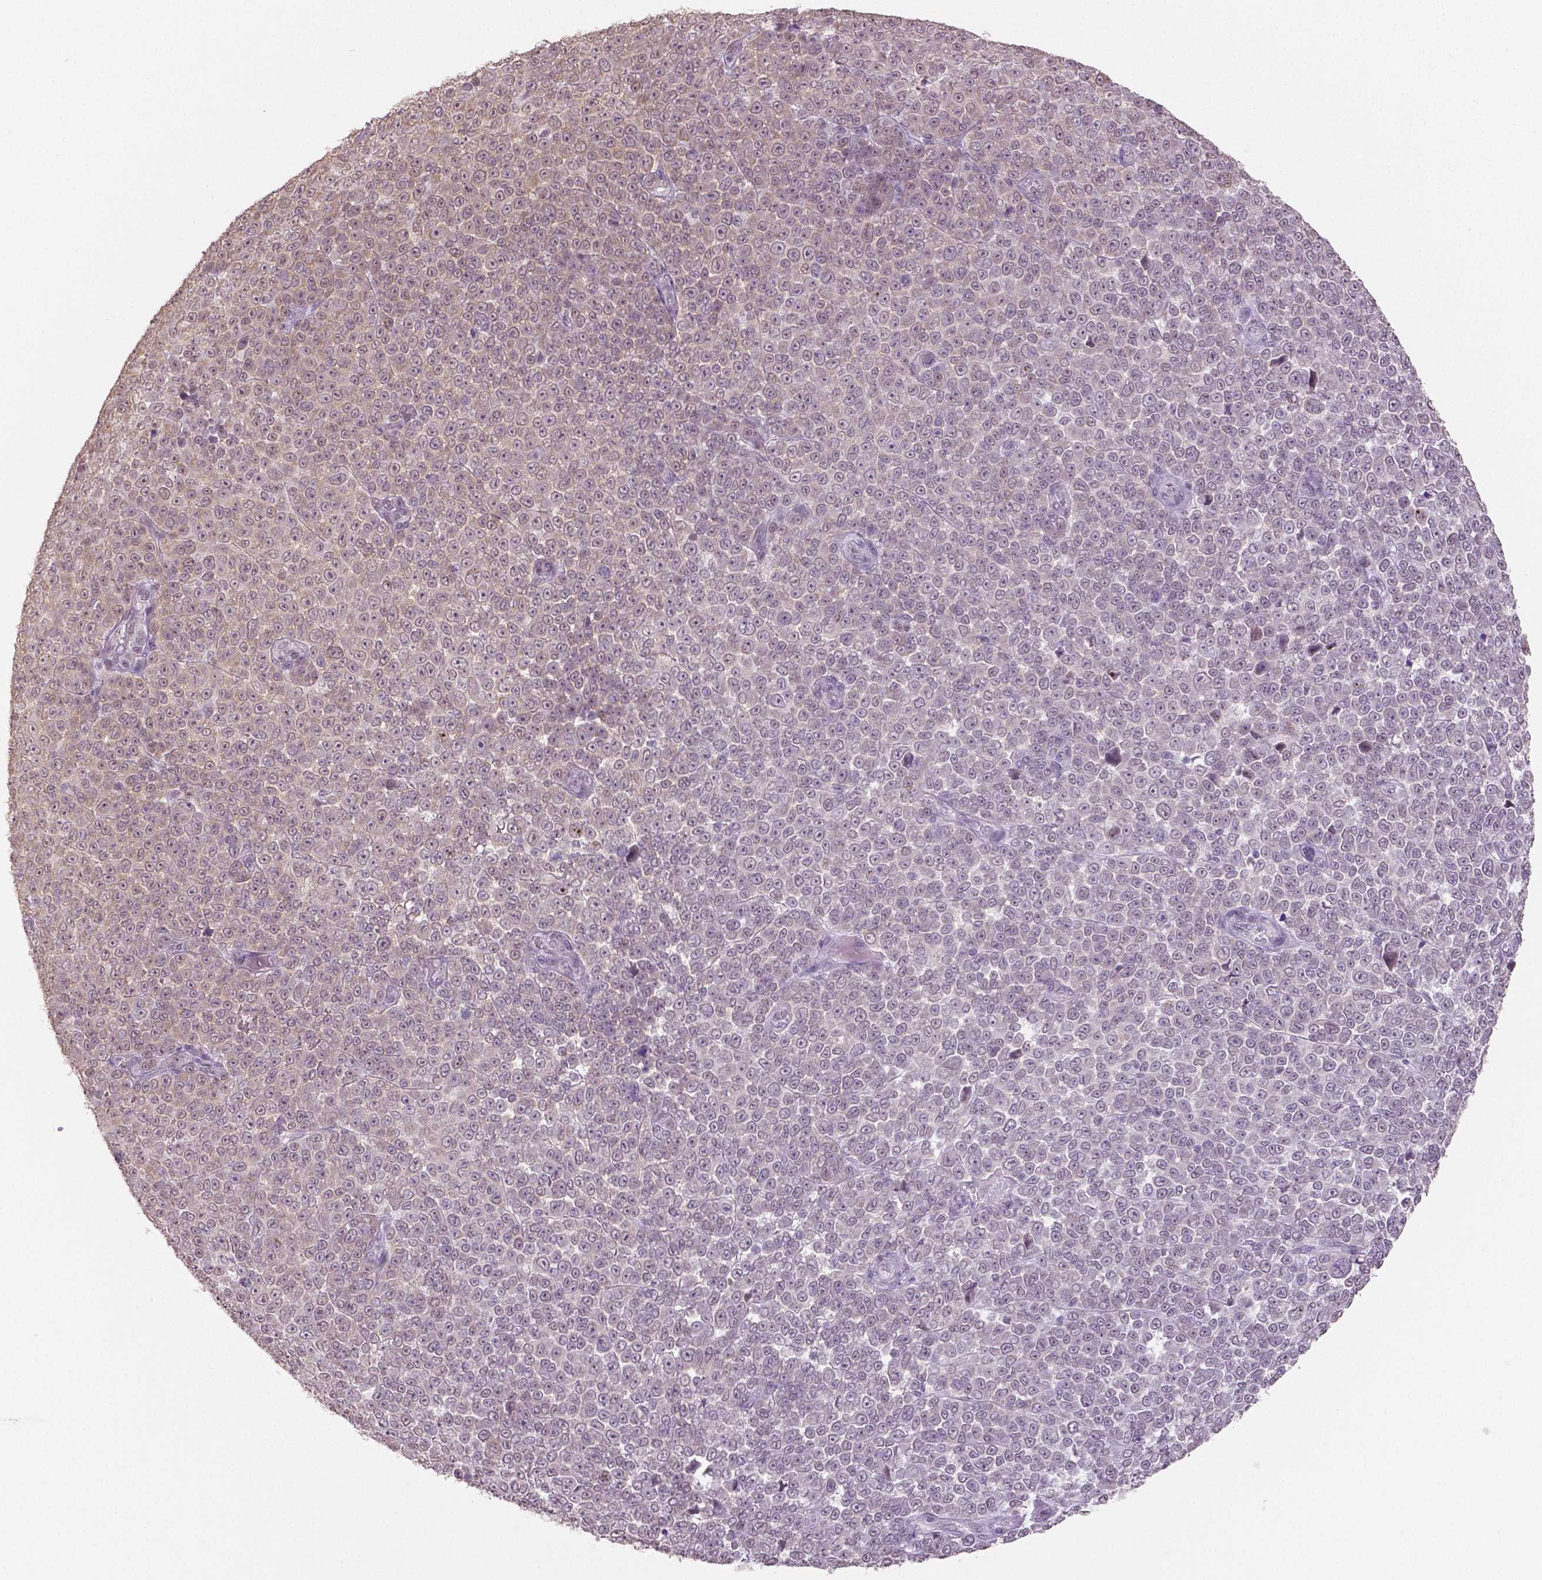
{"staining": {"intensity": "weak", "quantity": "25%-75%", "location": "nuclear"}, "tissue": "melanoma", "cell_type": "Tumor cells", "image_type": "cancer", "snomed": [{"axis": "morphology", "description": "Malignant melanoma, NOS"}, {"axis": "topography", "description": "Skin"}], "caption": "DAB immunohistochemical staining of human malignant melanoma exhibits weak nuclear protein staining in about 25%-75% of tumor cells.", "gene": "IGF2BP1", "patient": {"sex": "female", "age": 95}}